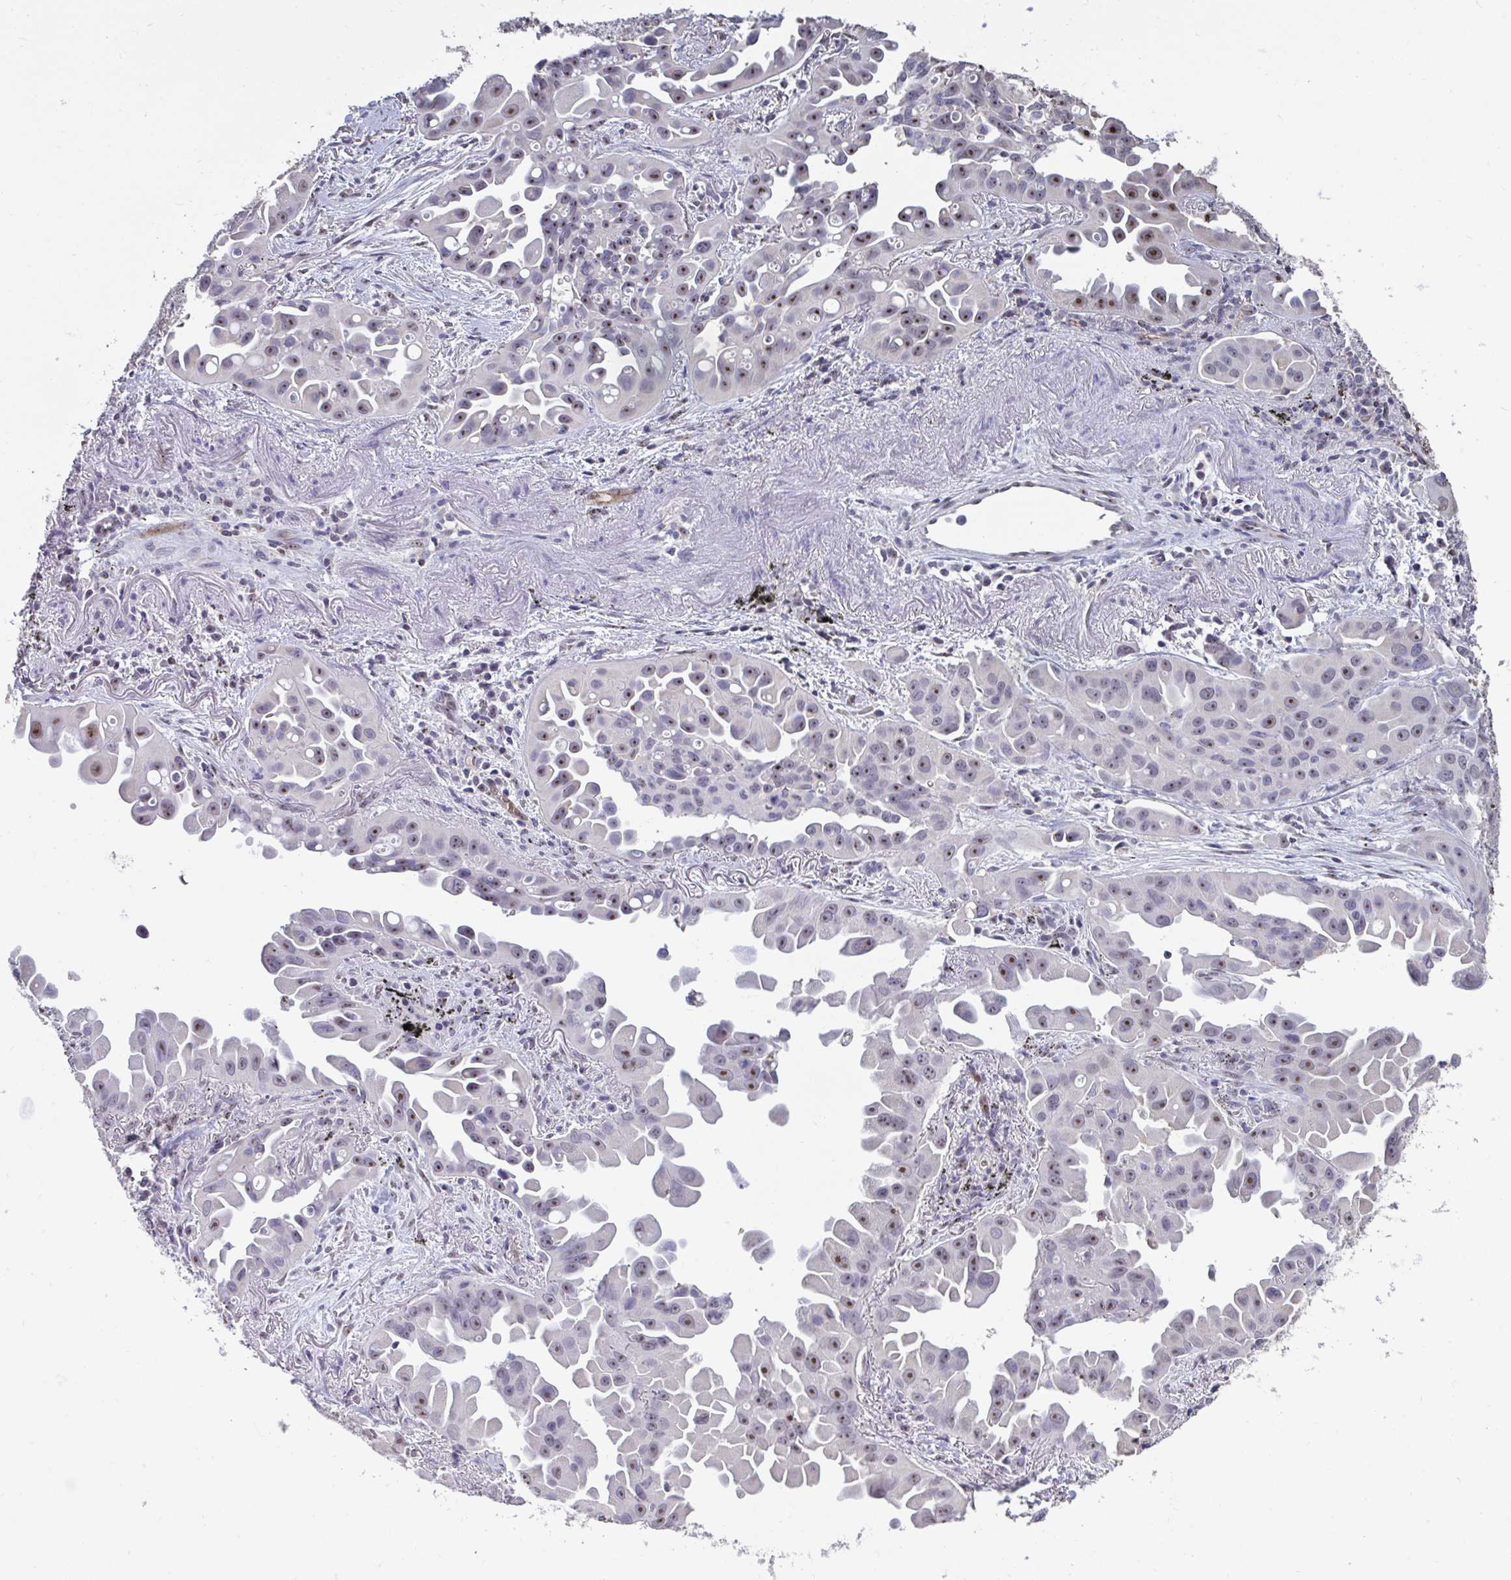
{"staining": {"intensity": "moderate", "quantity": "25%-75%", "location": "nuclear"}, "tissue": "lung cancer", "cell_type": "Tumor cells", "image_type": "cancer", "snomed": [{"axis": "morphology", "description": "Adenocarcinoma, NOS"}, {"axis": "topography", "description": "Lung"}], "caption": "Brown immunohistochemical staining in adenocarcinoma (lung) exhibits moderate nuclear positivity in approximately 25%-75% of tumor cells.", "gene": "SENP3", "patient": {"sex": "male", "age": 68}}